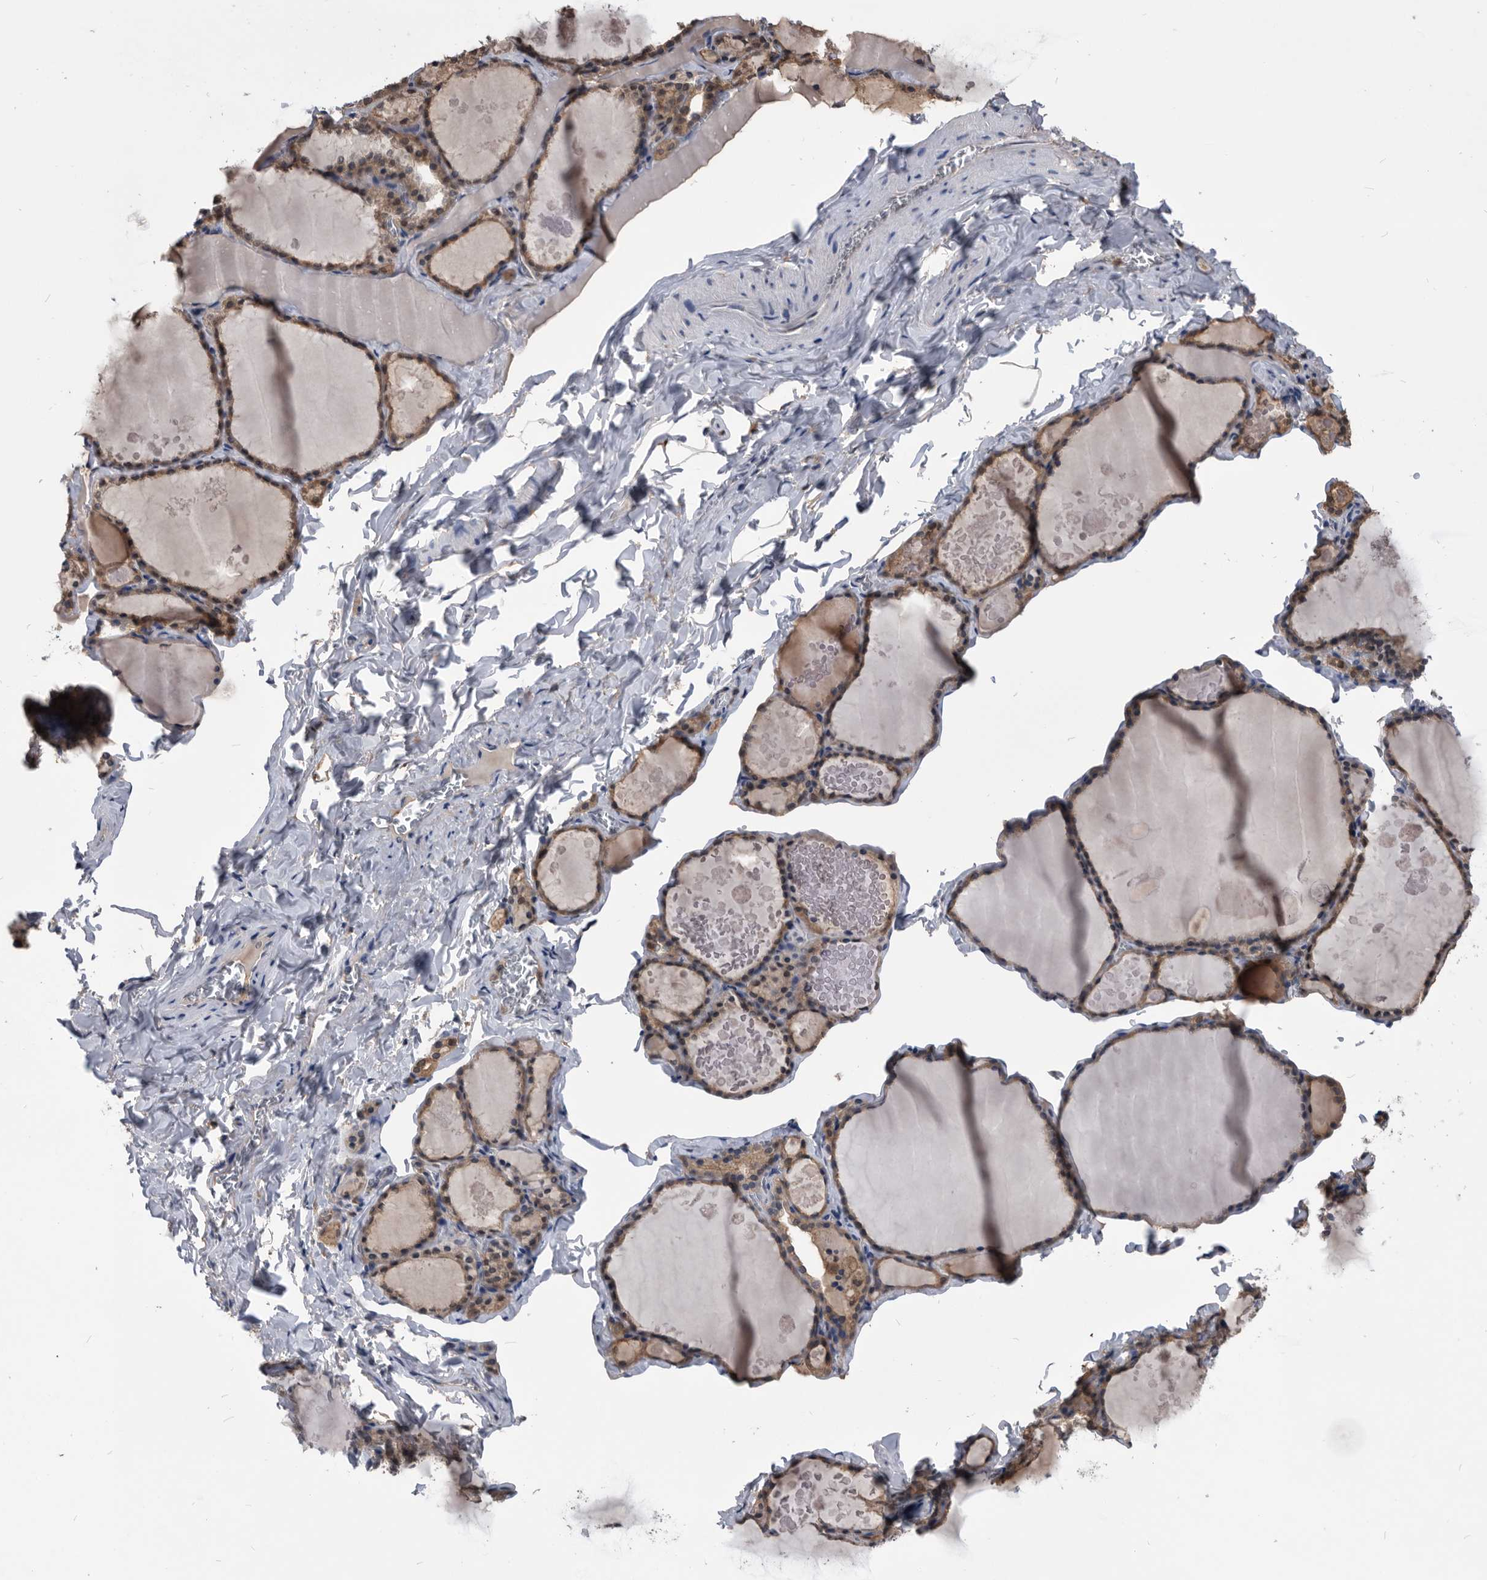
{"staining": {"intensity": "weak", "quantity": ">75%", "location": "cytoplasmic/membranous"}, "tissue": "thyroid gland", "cell_type": "Glandular cells", "image_type": "normal", "snomed": [{"axis": "morphology", "description": "Normal tissue, NOS"}, {"axis": "topography", "description": "Thyroid gland"}], "caption": "Immunohistochemistry histopathology image of normal thyroid gland: human thyroid gland stained using immunohistochemistry reveals low levels of weak protein expression localized specifically in the cytoplasmic/membranous of glandular cells, appearing as a cytoplasmic/membranous brown color.", "gene": "PDXK", "patient": {"sex": "male", "age": 56}}